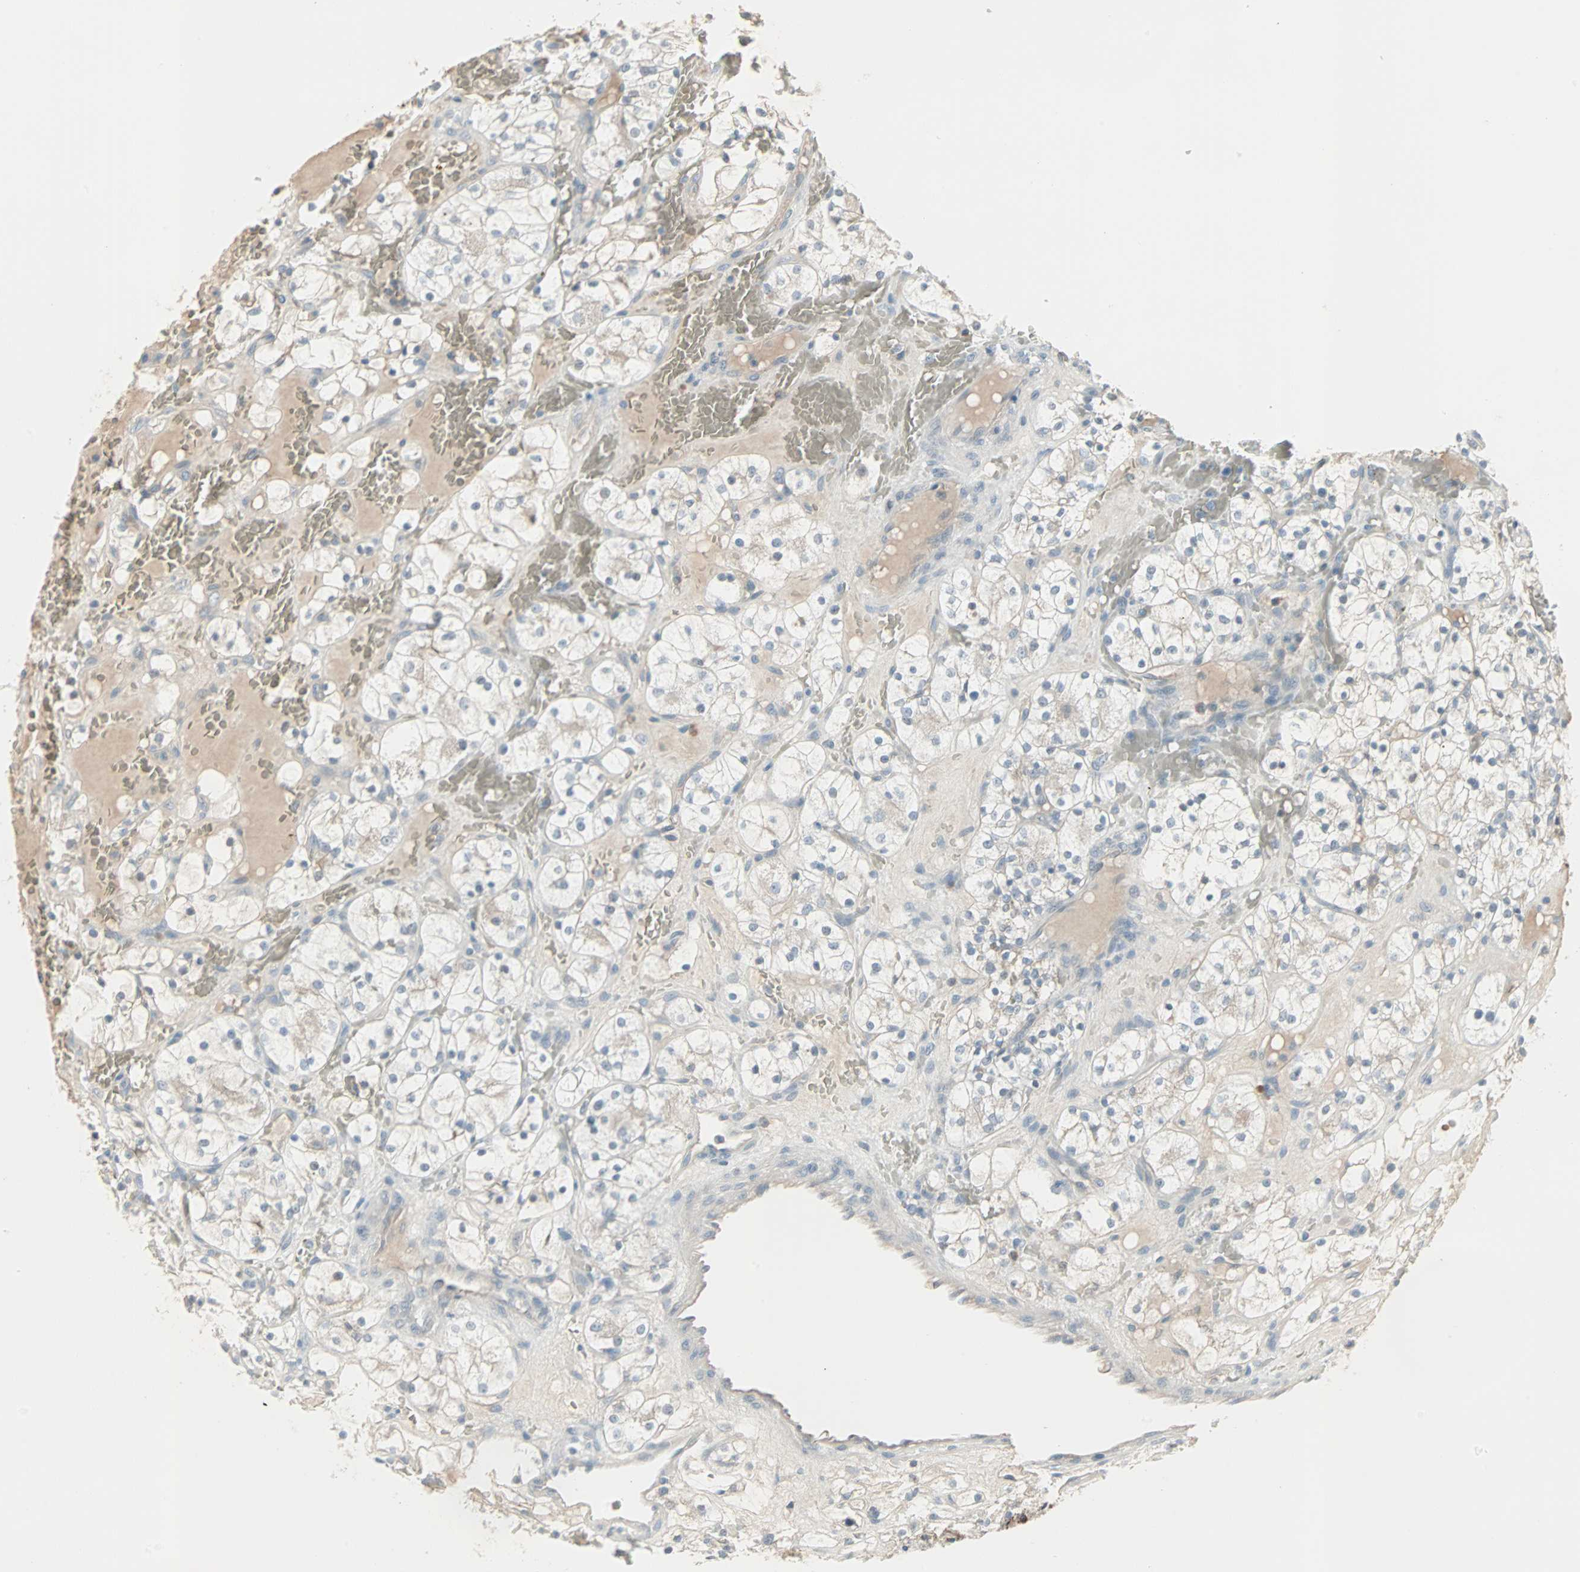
{"staining": {"intensity": "negative", "quantity": "none", "location": "none"}, "tissue": "renal cancer", "cell_type": "Tumor cells", "image_type": "cancer", "snomed": [{"axis": "morphology", "description": "Adenocarcinoma, NOS"}, {"axis": "topography", "description": "Kidney"}], "caption": "IHC of adenocarcinoma (renal) demonstrates no positivity in tumor cells.", "gene": "ZSCAN32", "patient": {"sex": "female", "age": 60}}